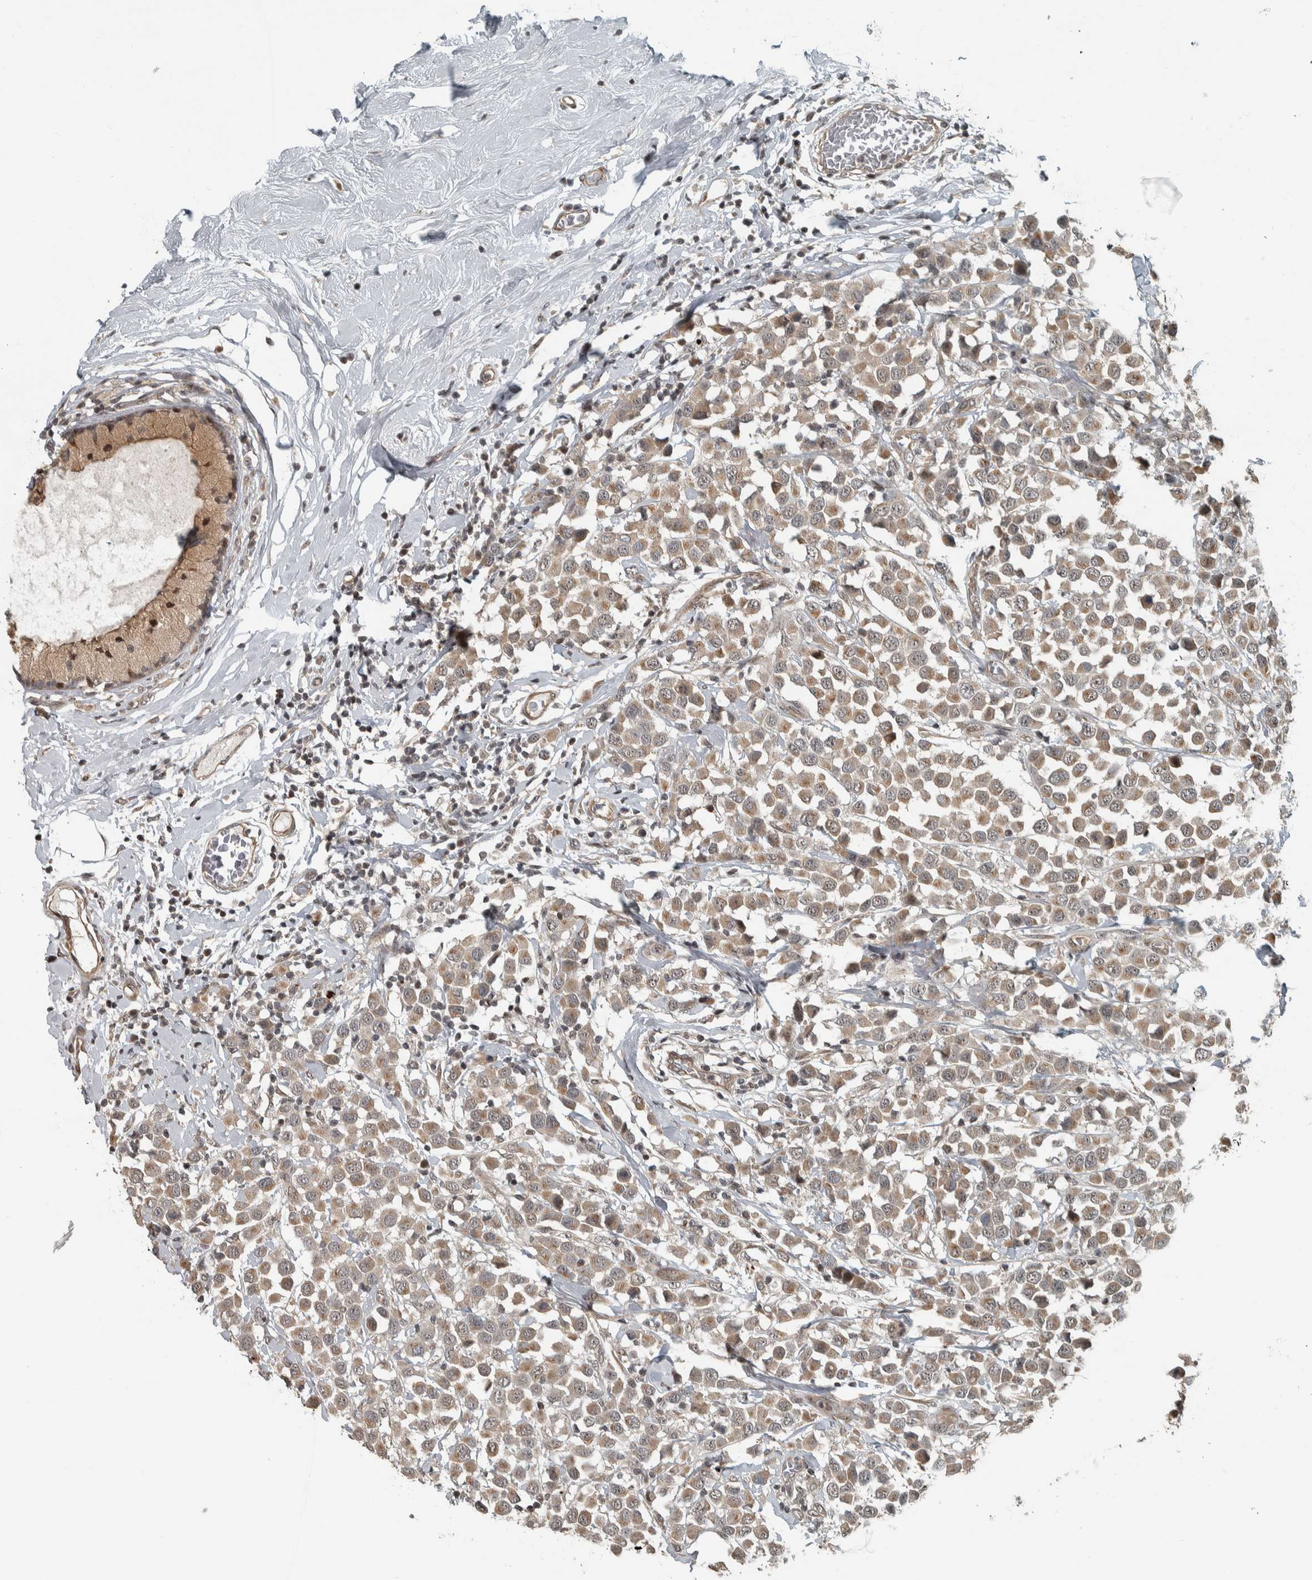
{"staining": {"intensity": "moderate", "quantity": ">75%", "location": "cytoplasmic/membranous"}, "tissue": "breast cancer", "cell_type": "Tumor cells", "image_type": "cancer", "snomed": [{"axis": "morphology", "description": "Duct carcinoma"}, {"axis": "topography", "description": "Breast"}], "caption": "This image reveals IHC staining of breast cancer, with medium moderate cytoplasmic/membranous positivity in approximately >75% of tumor cells.", "gene": "NAPG", "patient": {"sex": "female", "age": 61}}